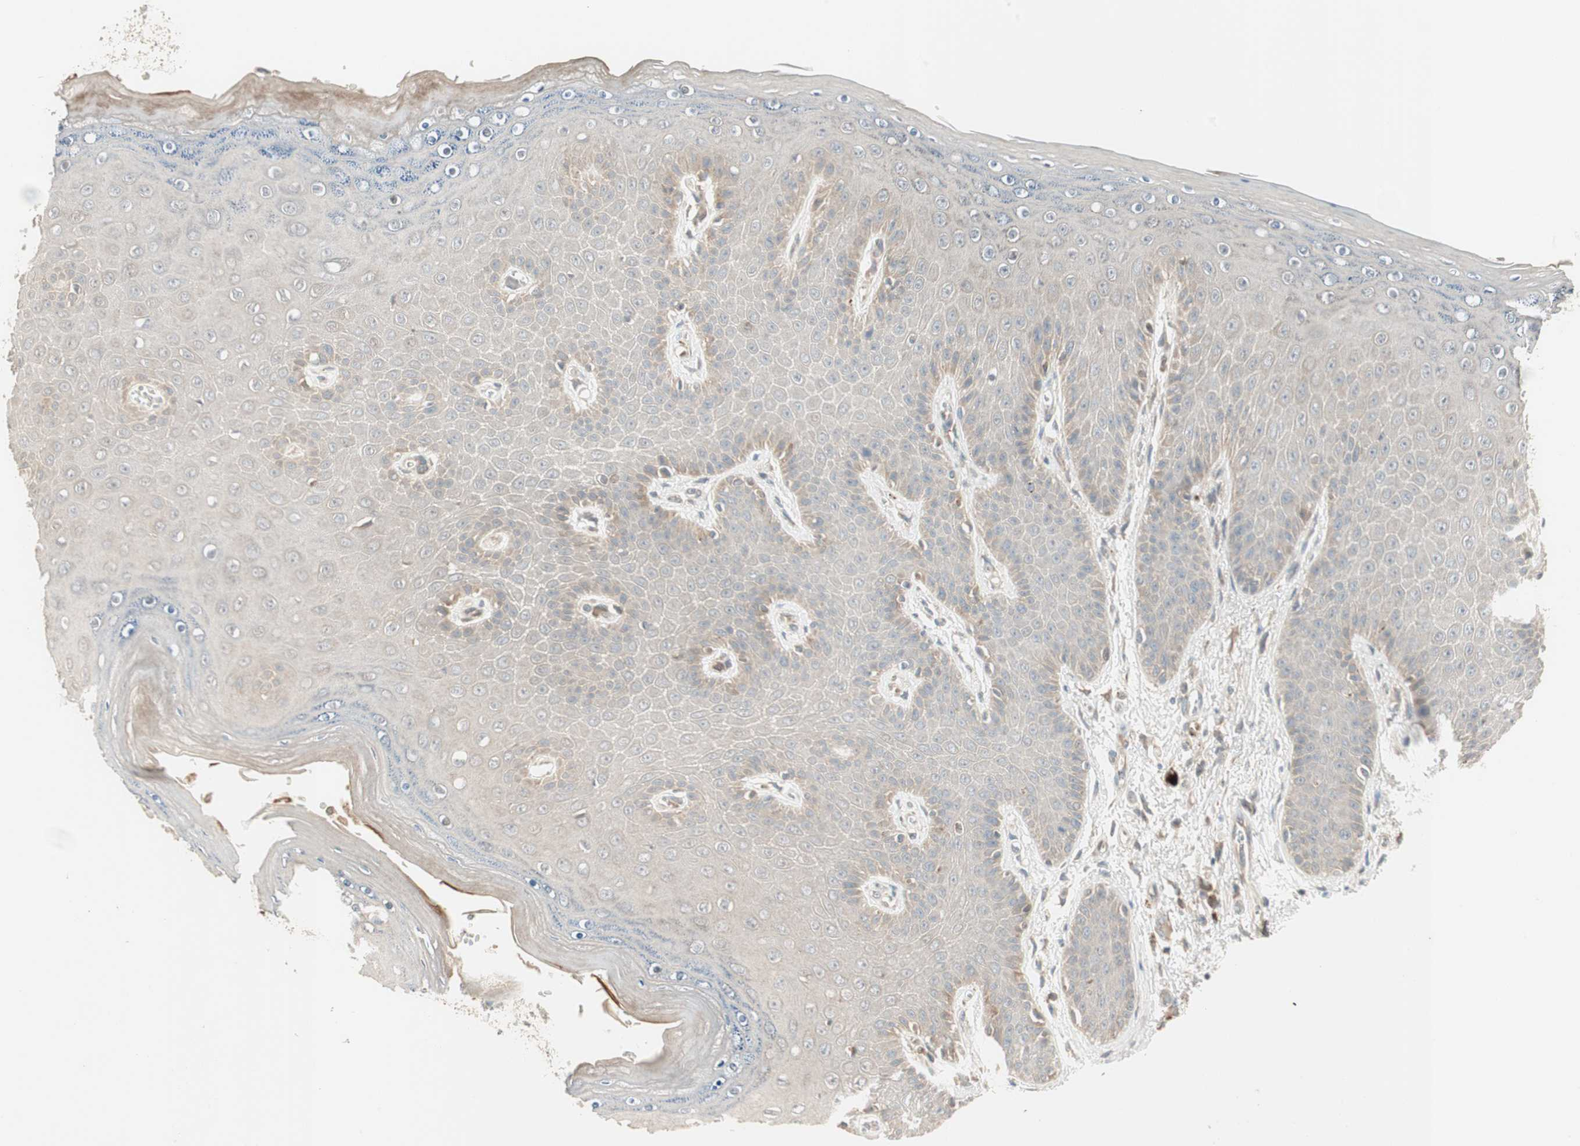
{"staining": {"intensity": "weak", "quantity": "25%-75%", "location": "cytoplasmic/membranous"}, "tissue": "skin", "cell_type": "Epidermal cells", "image_type": "normal", "snomed": [{"axis": "morphology", "description": "Normal tissue, NOS"}, {"axis": "topography", "description": "Anal"}], "caption": "Protein analysis of benign skin shows weak cytoplasmic/membranous expression in about 25%-75% of epidermal cells.", "gene": "SFRP1", "patient": {"sex": "female", "age": 46}}